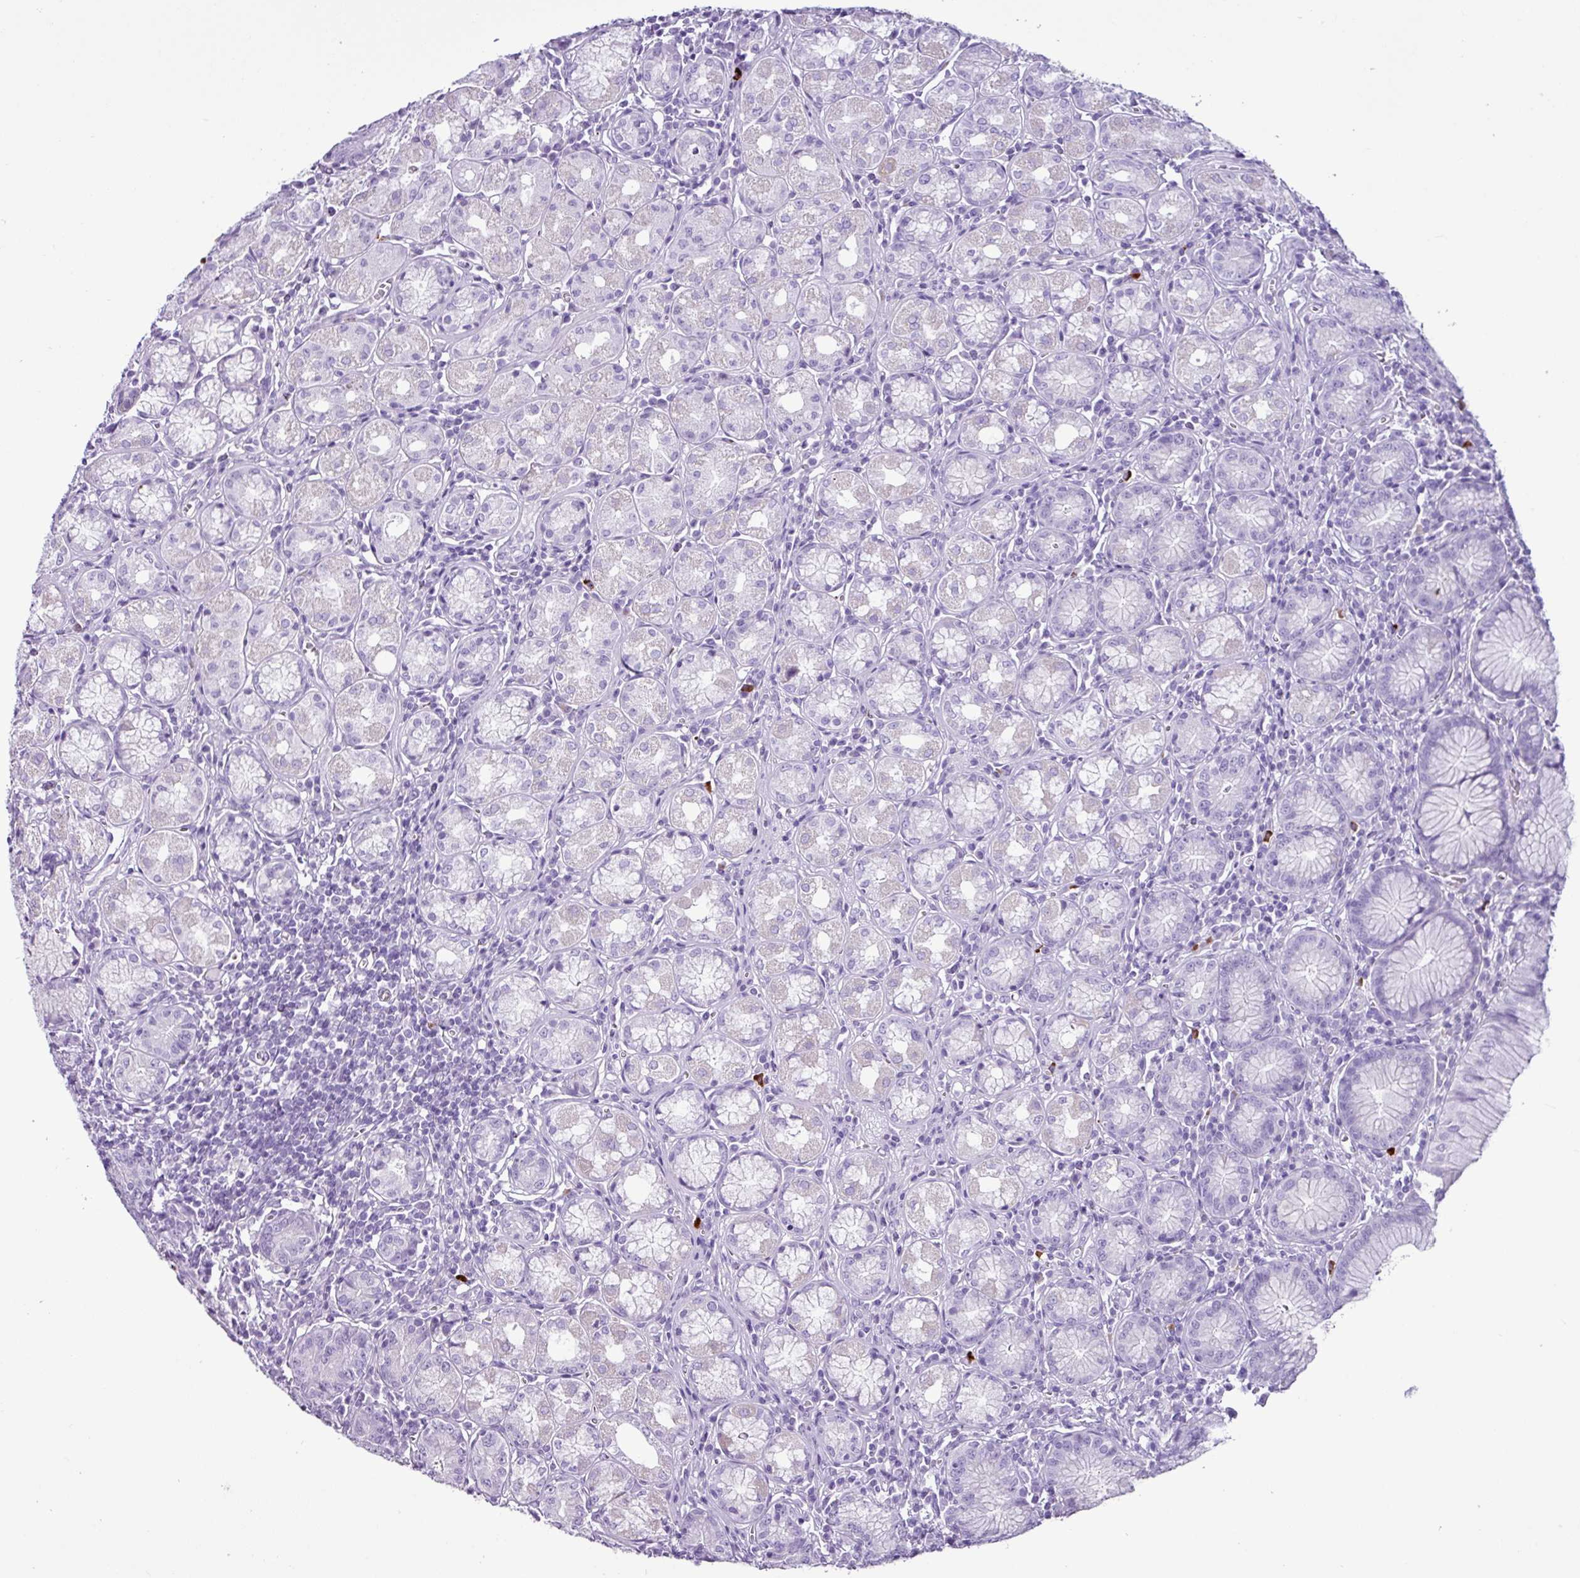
{"staining": {"intensity": "negative", "quantity": "none", "location": "none"}, "tissue": "stomach", "cell_type": "Glandular cells", "image_type": "normal", "snomed": [{"axis": "morphology", "description": "Normal tissue, NOS"}, {"axis": "topography", "description": "Stomach"}], "caption": "This photomicrograph is of unremarkable stomach stained with IHC to label a protein in brown with the nuclei are counter-stained blue. There is no staining in glandular cells.", "gene": "LILRB4", "patient": {"sex": "male", "age": 55}}